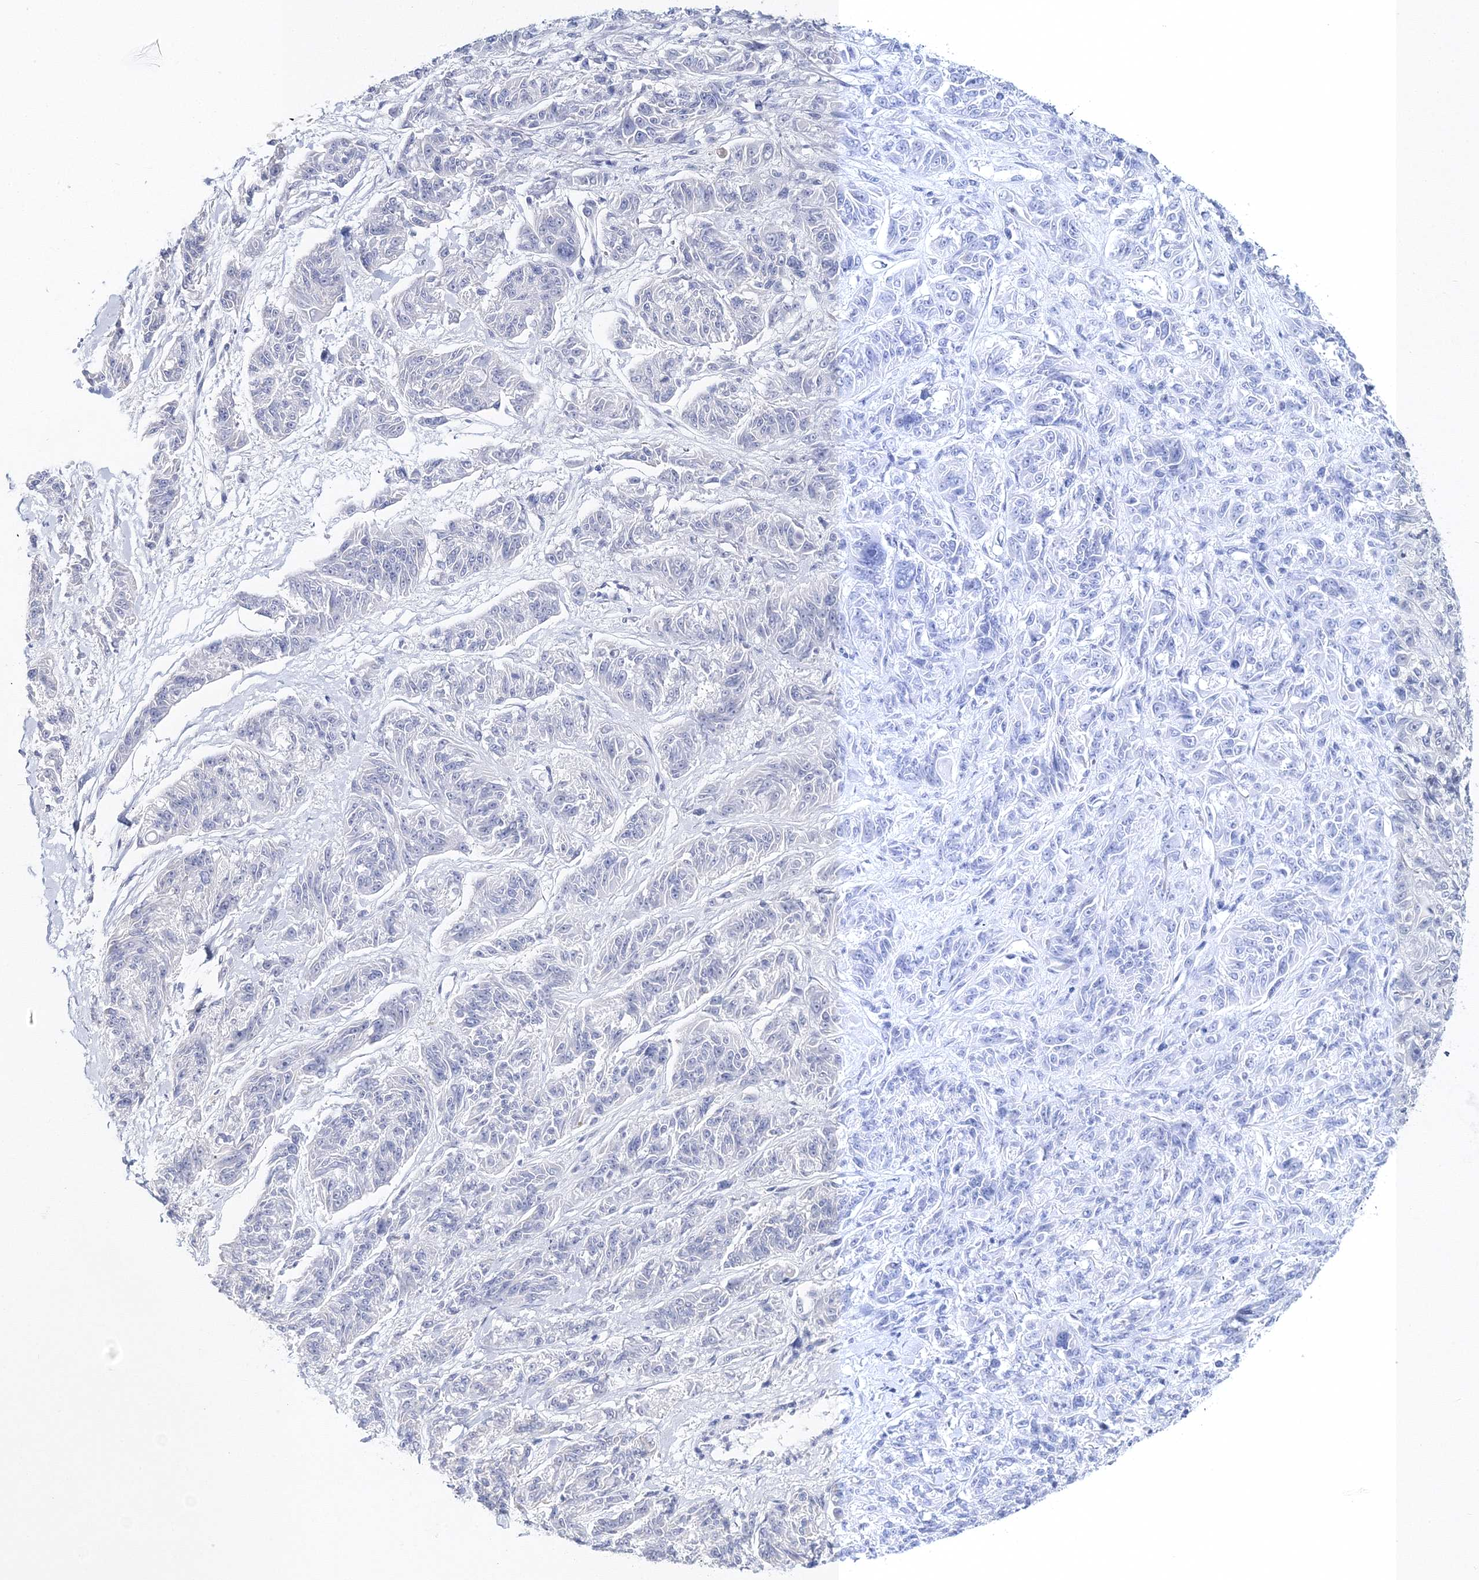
{"staining": {"intensity": "negative", "quantity": "none", "location": "none"}, "tissue": "melanoma", "cell_type": "Tumor cells", "image_type": "cancer", "snomed": [{"axis": "morphology", "description": "Malignant melanoma, NOS"}, {"axis": "topography", "description": "Skin"}], "caption": "This is a micrograph of immunohistochemistry staining of melanoma, which shows no positivity in tumor cells.", "gene": "MYOZ2", "patient": {"sex": "male", "age": 53}}